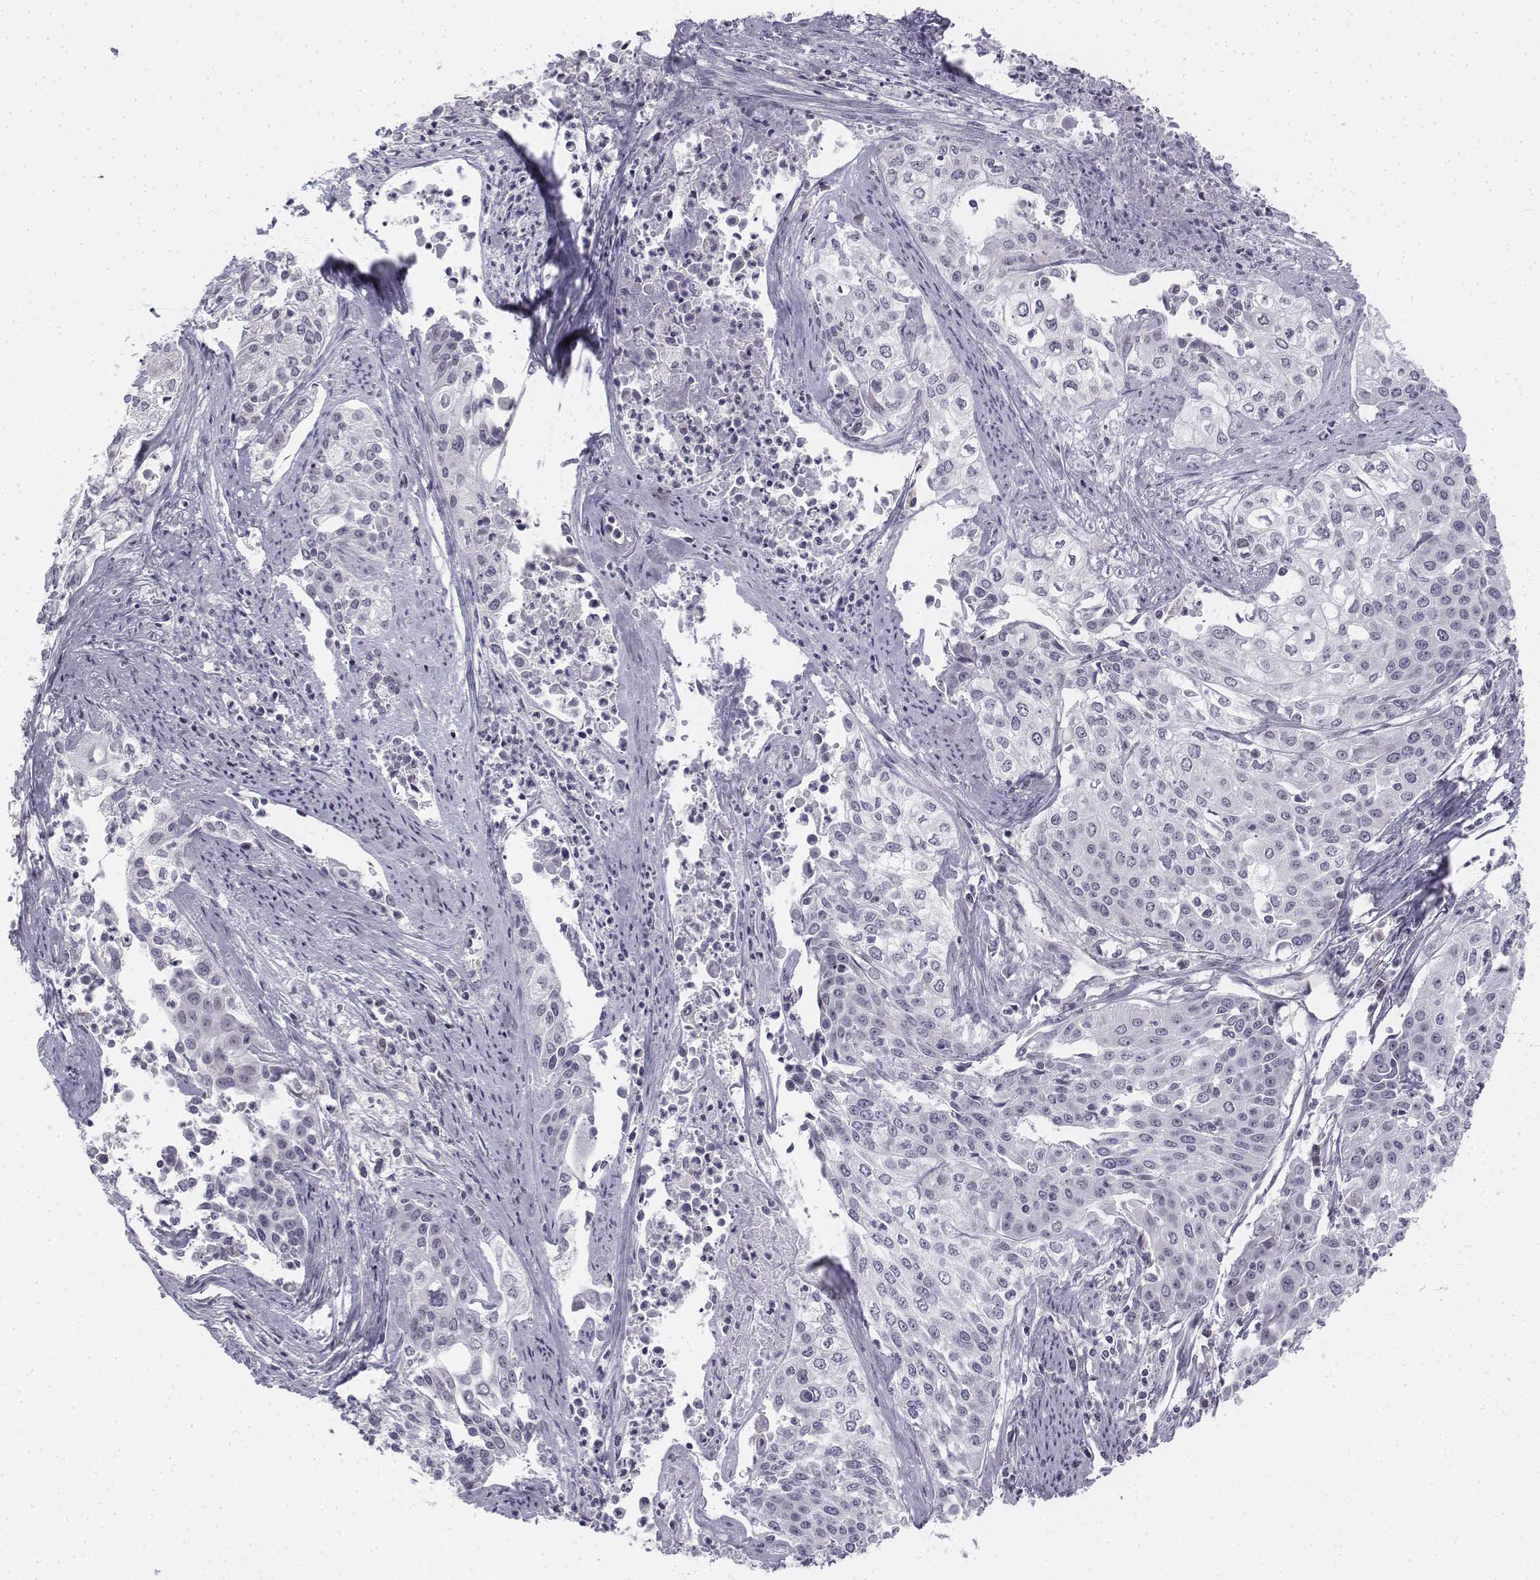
{"staining": {"intensity": "negative", "quantity": "none", "location": "none"}, "tissue": "cervical cancer", "cell_type": "Tumor cells", "image_type": "cancer", "snomed": [{"axis": "morphology", "description": "Squamous cell carcinoma, NOS"}, {"axis": "topography", "description": "Cervix"}], "caption": "Cervical cancer stained for a protein using IHC shows no positivity tumor cells.", "gene": "PENK", "patient": {"sex": "female", "age": 39}}